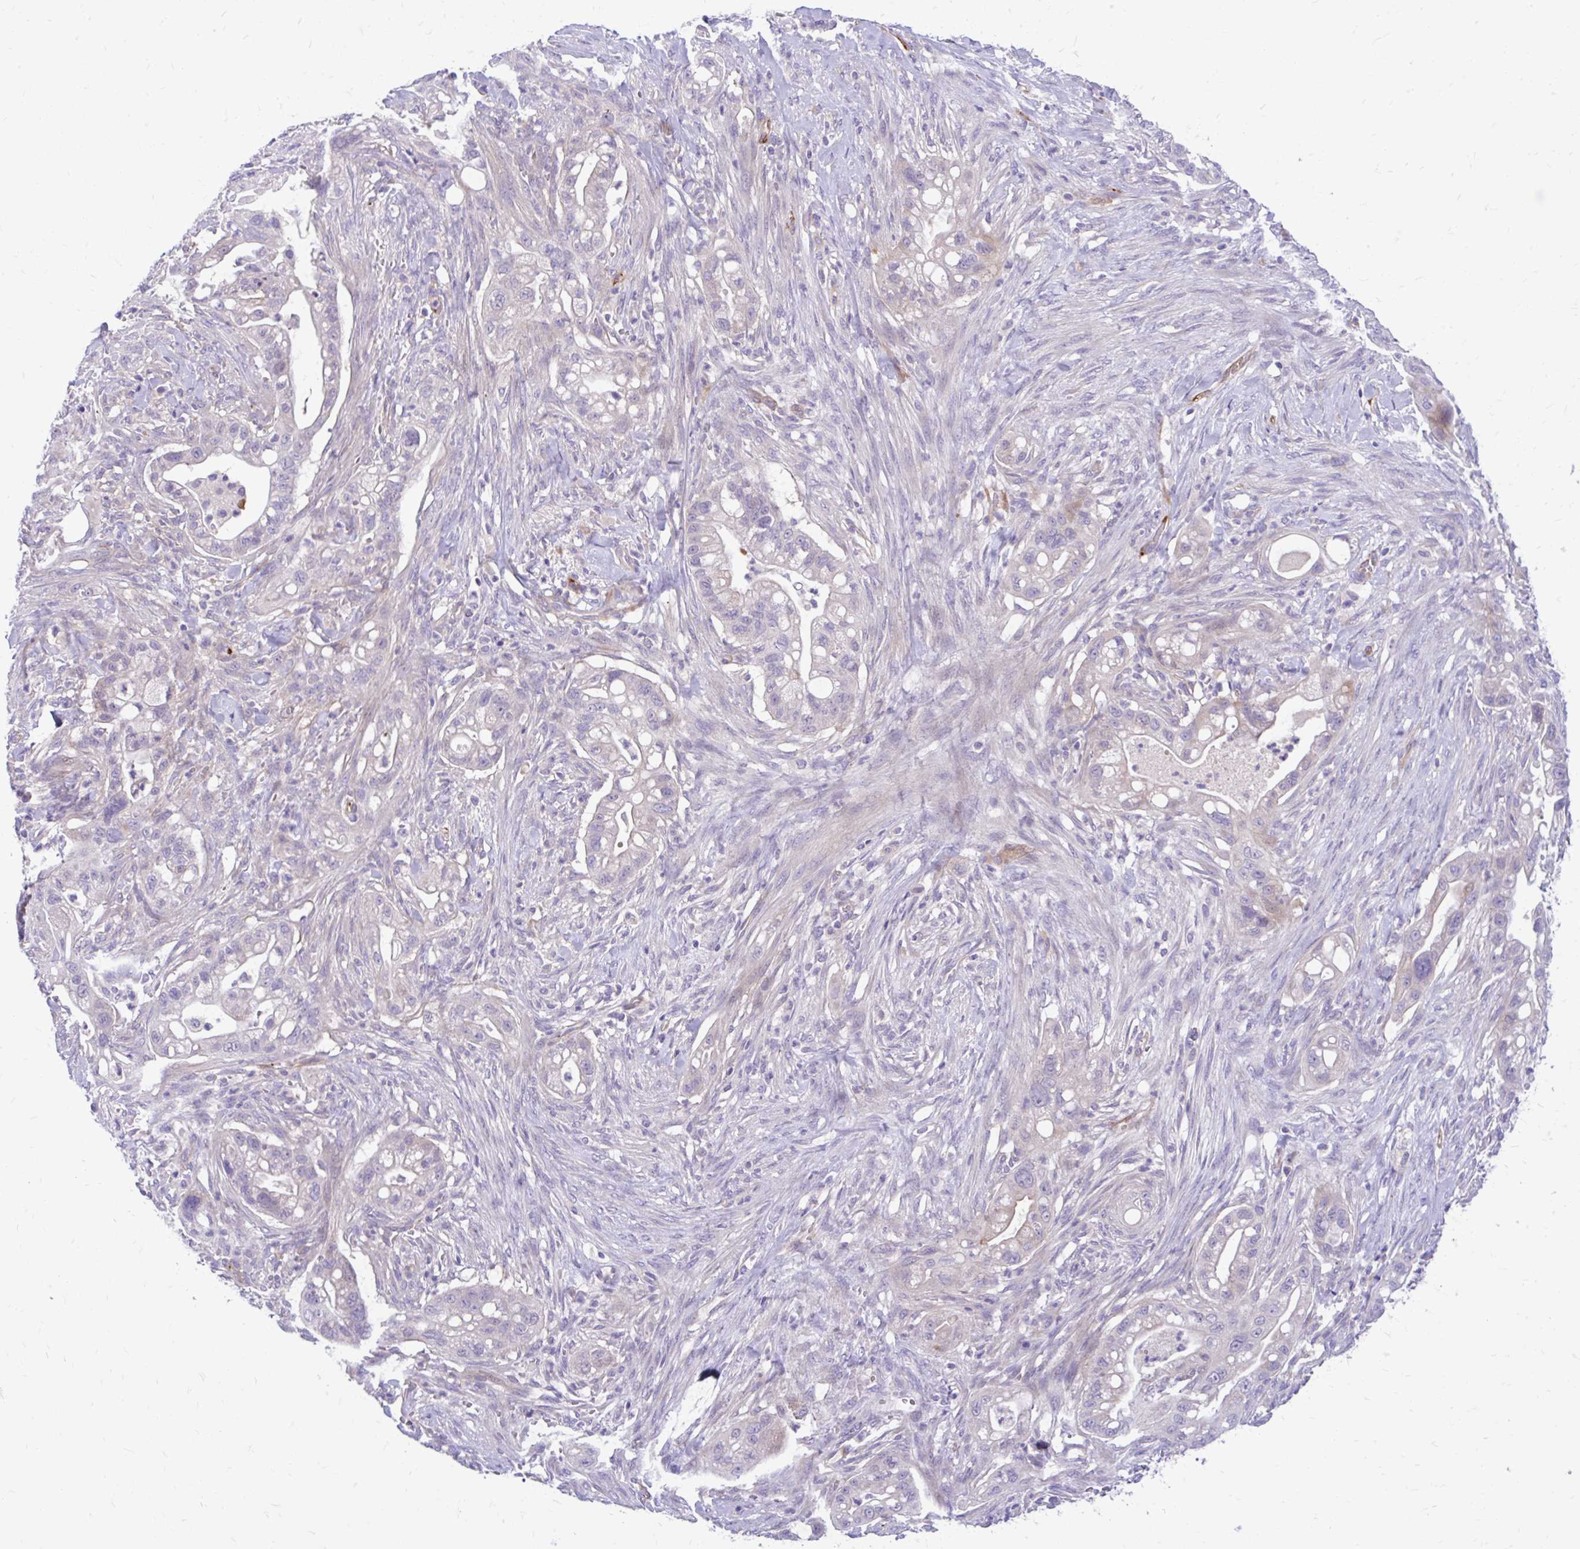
{"staining": {"intensity": "moderate", "quantity": "<25%", "location": "cytoplasmic/membranous,nuclear"}, "tissue": "pancreatic cancer", "cell_type": "Tumor cells", "image_type": "cancer", "snomed": [{"axis": "morphology", "description": "Adenocarcinoma, NOS"}, {"axis": "topography", "description": "Pancreas"}], "caption": "A high-resolution micrograph shows immunohistochemistry staining of pancreatic cancer, which exhibits moderate cytoplasmic/membranous and nuclear staining in approximately <25% of tumor cells.", "gene": "ESPNL", "patient": {"sex": "male", "age": 44}}